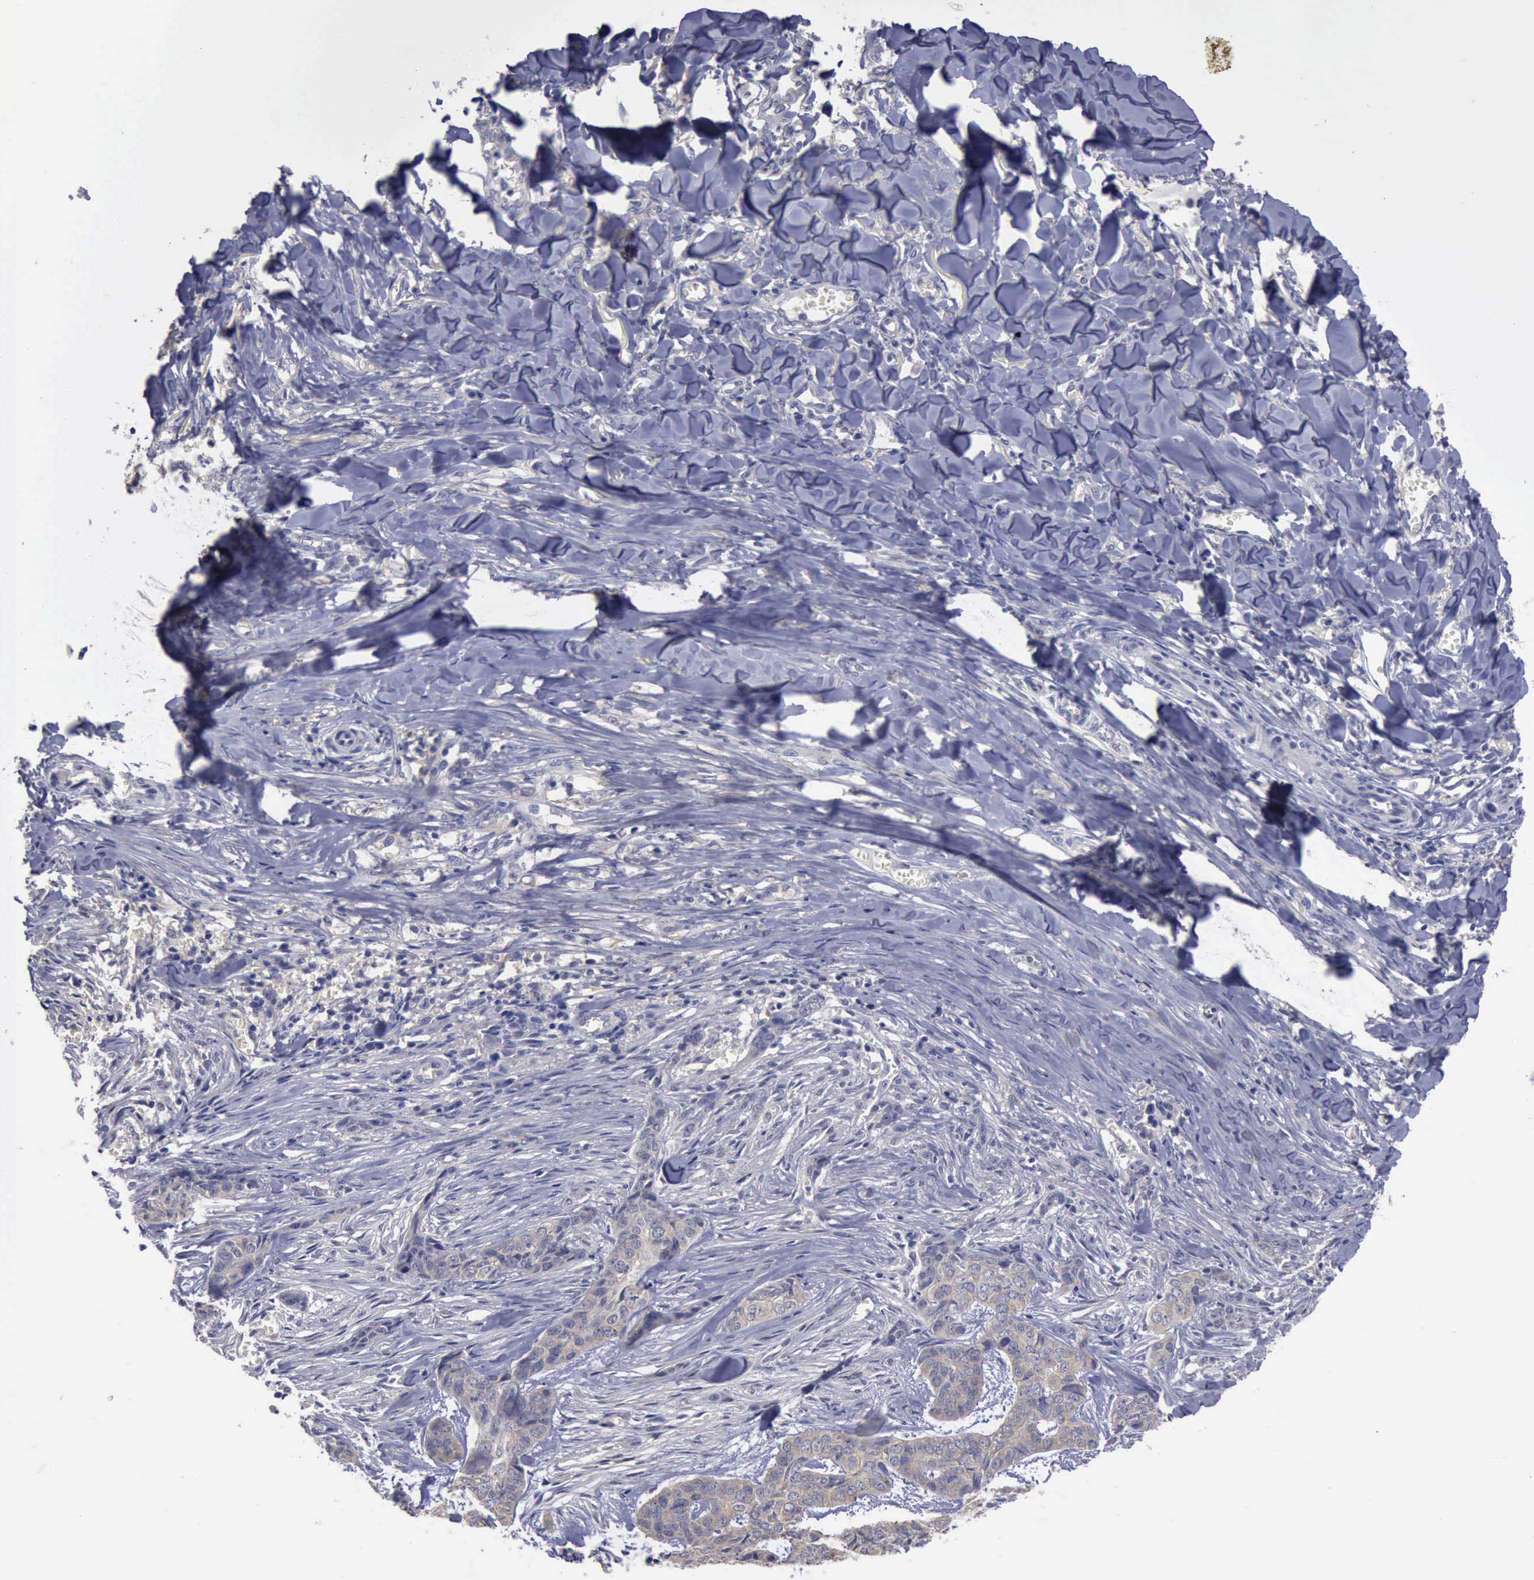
{"staining": {"intensity": "weak", "quantity": "25%-75%", "location": "cytoplasmic/membranous"}, "tissue": "skin cancer", "cell_type": "Tumor cells", "image_type": "cancer", "snomed": [{"axis": "morphology", "description": "Normal tissue, NOS"}, {"axis": "morphology", "description": "Basal cell carcinoma"}, {"axis": "topography", "description": "Skin"}], "caption": "Immunohistochemical staining of skin cancer demonstrates weak cytoplasmic/membranous protein positivity in approximately 25%-75% of tumor cells.", "gene": "PHKA1", "patient": {"sex": "female", "age": 65}}